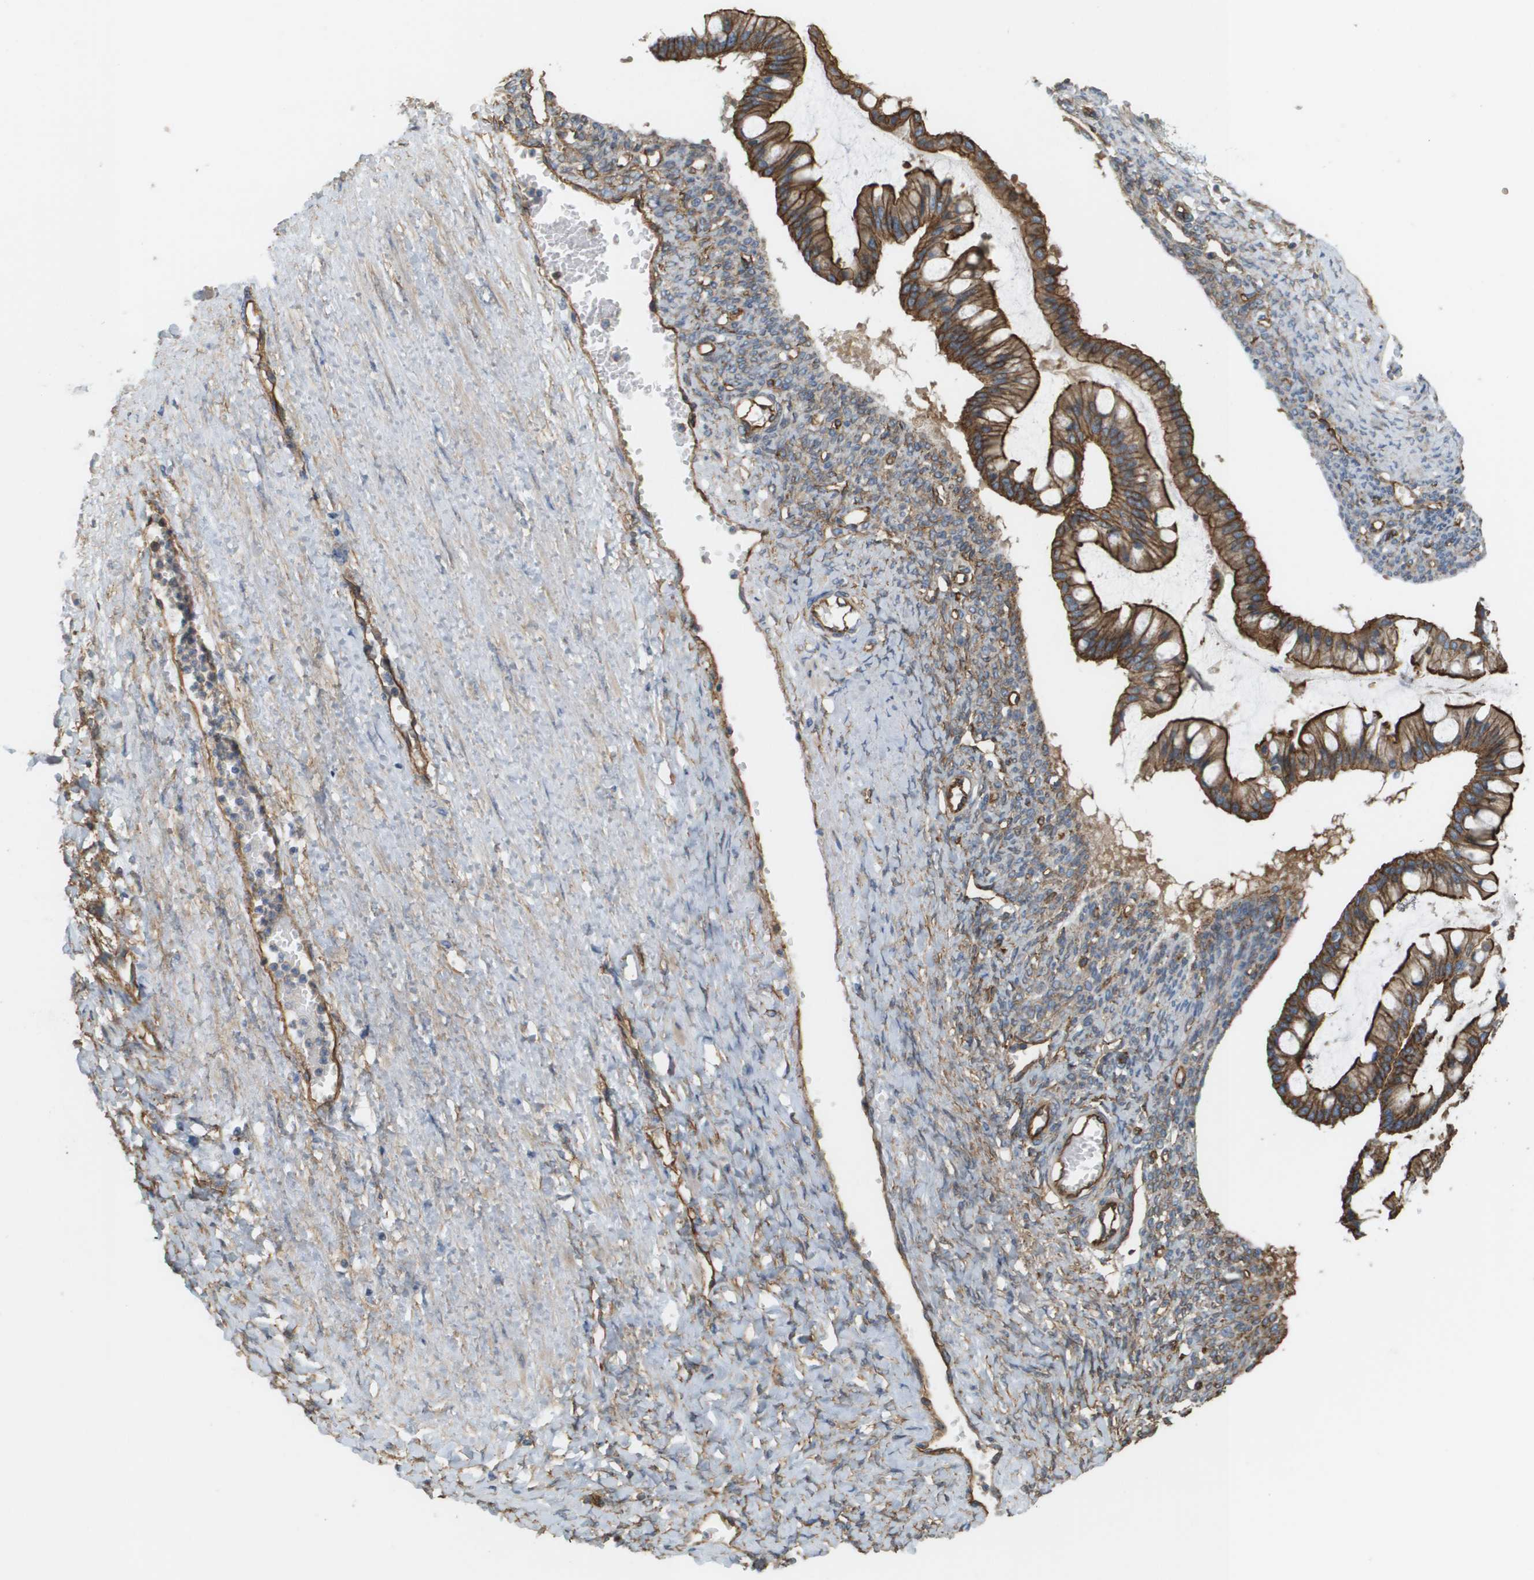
{"staining": {"intensity": "strong", "quantity": ">75%", "location": "cytoplasmic/membranous"}, "tissue": "ovarian cancer", "cell_type": "Tumor cells", "image_type": "cancer", "snomed": [{"axis": "morphology", "description": "Cystadenocarcinoma, mucinous, NOS"}, {"axis": "topography", "description": "Ovary"}], "caption": "Mucinous cystadenocarcinoma (ovarian) stained with DAB immunohistochemistry (IHC) reveals high levels of strong cytoplasmic/membranous staining in about >75% of tumor cells.", "gene": "SGMS2", "patient": {"sex": "female", "age": 73}}